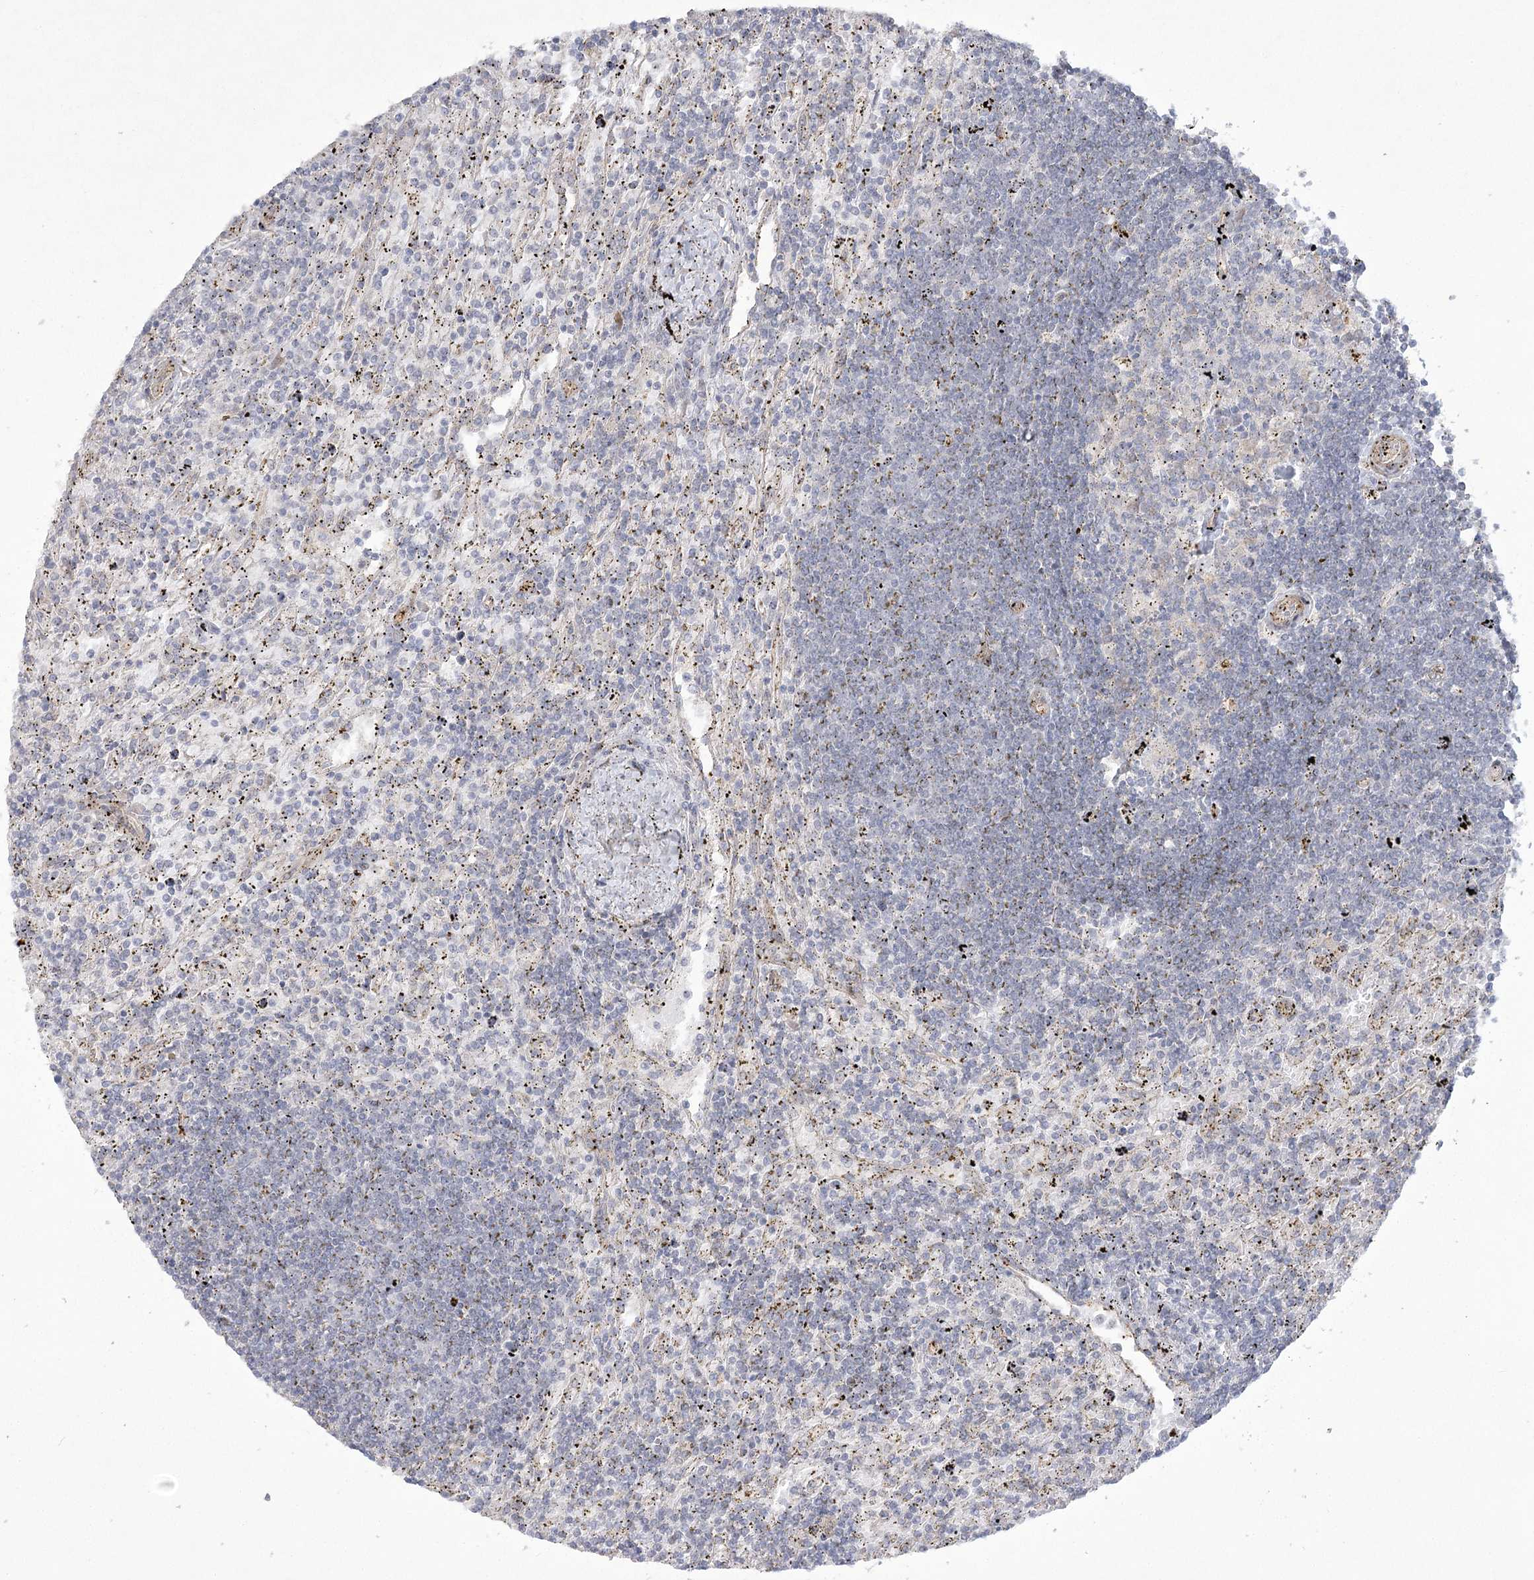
{"staining": {"intensity": "negative", "quantity": "none", "location": "none"}, "tissue": "lymphoma", "cell_type": "Tumor cells", "image_type": "cancer", "snomed": [{"axis": "morphology", "description": "Malignant lymphoma, non-Hodgkin's type, Low grade"}, {"axis": "topography", "description": "Spleen"}], "caption": "Tumor cells are negative for protein expression in human lymphoma.", "gene": "AMTN", "patient": {"sex": "male", "age": 76}}